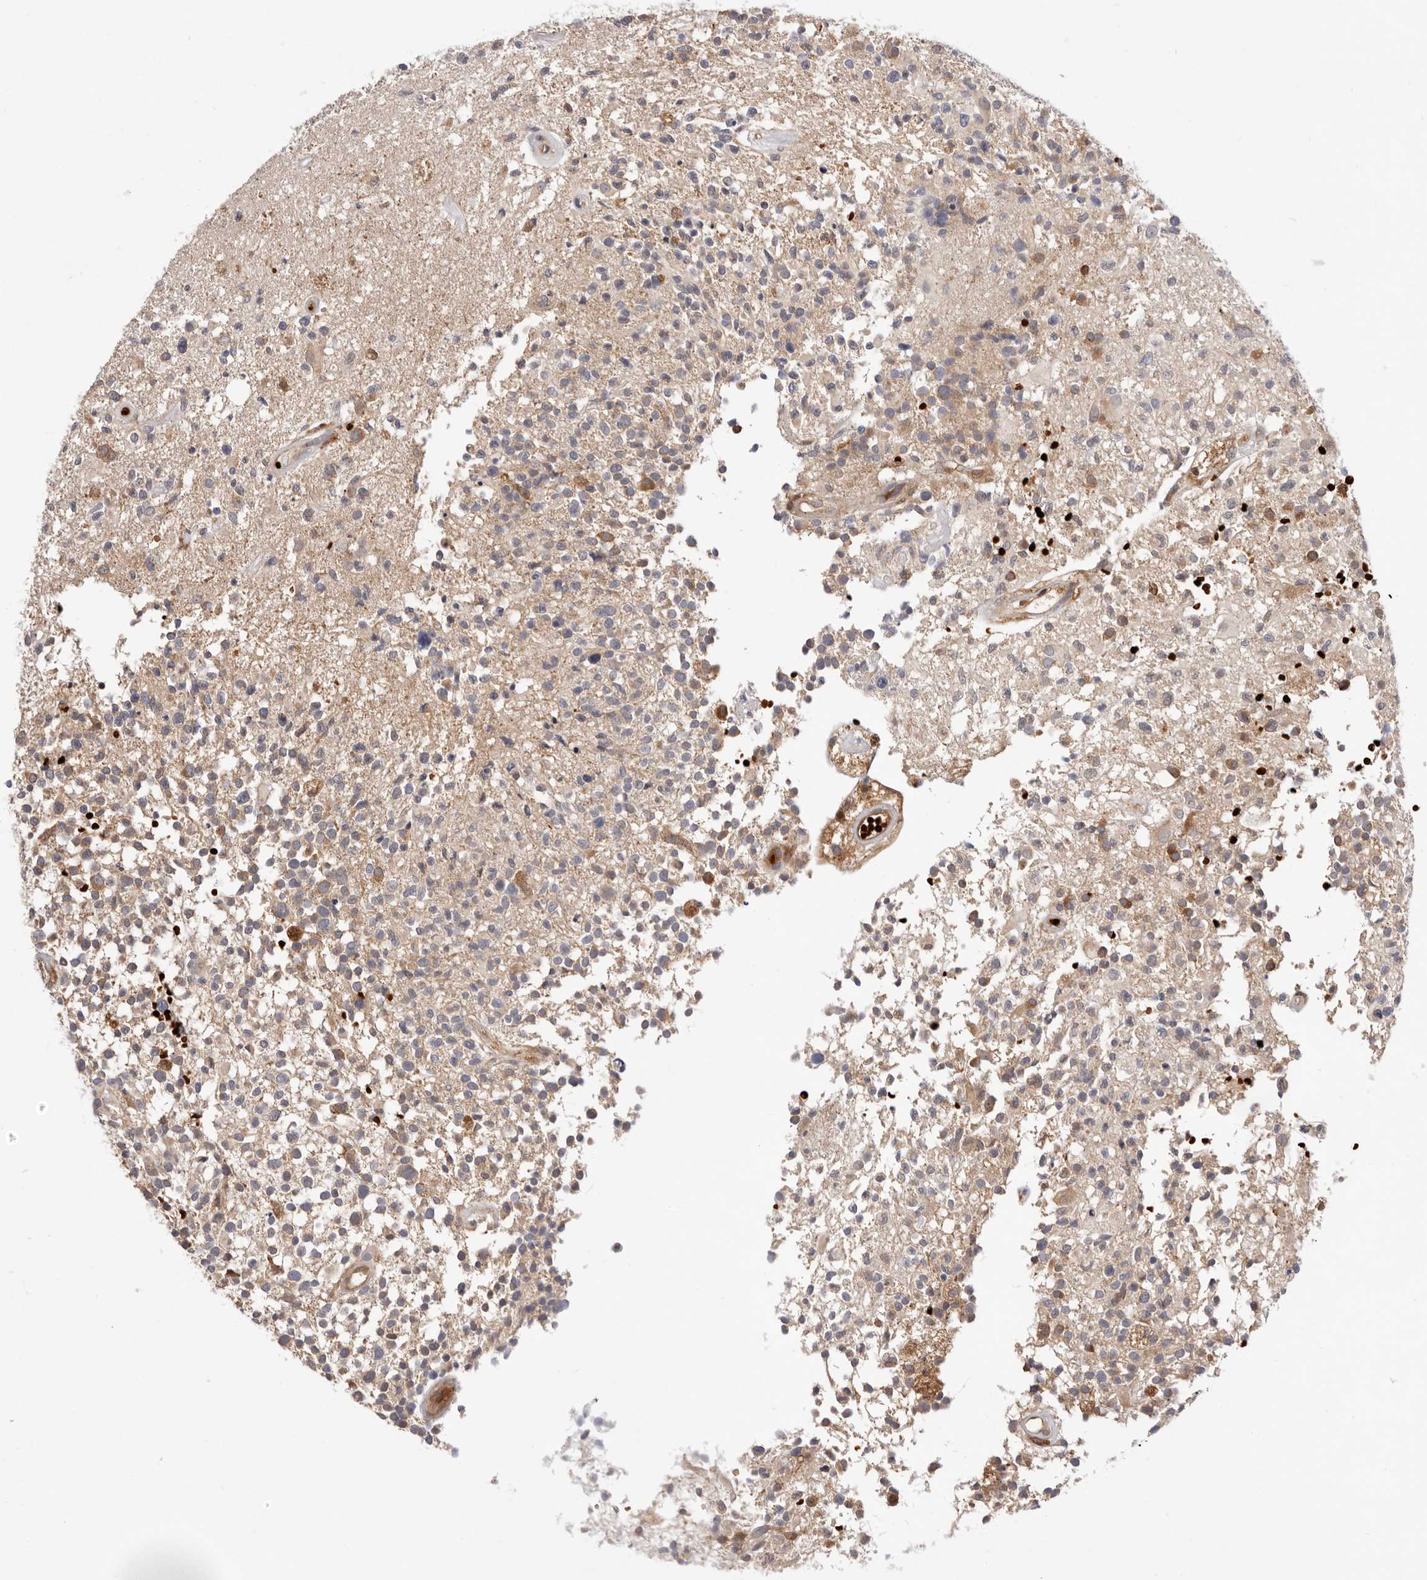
{"staining": {"intensity": "weak", "quantity": "<25%", "location": "cytoplasmic/membranous"}, "tissue": "glioma", "cell_type": "Tumor cells", "image_type": "cancer", "snomed": [{"axis": "morphology", "description": "Glioma, malignant, High grade"}, {"axis": "morphology", "description": "Glioblastoma, NOS"}, {"axis": "topography", "description": "Brain"}], "caption": "Photomicrograph shows no significant protein expression in tumor cells of glioma.", "gene": "RNF213", "patient": {"sex": "male", "age": 60}}